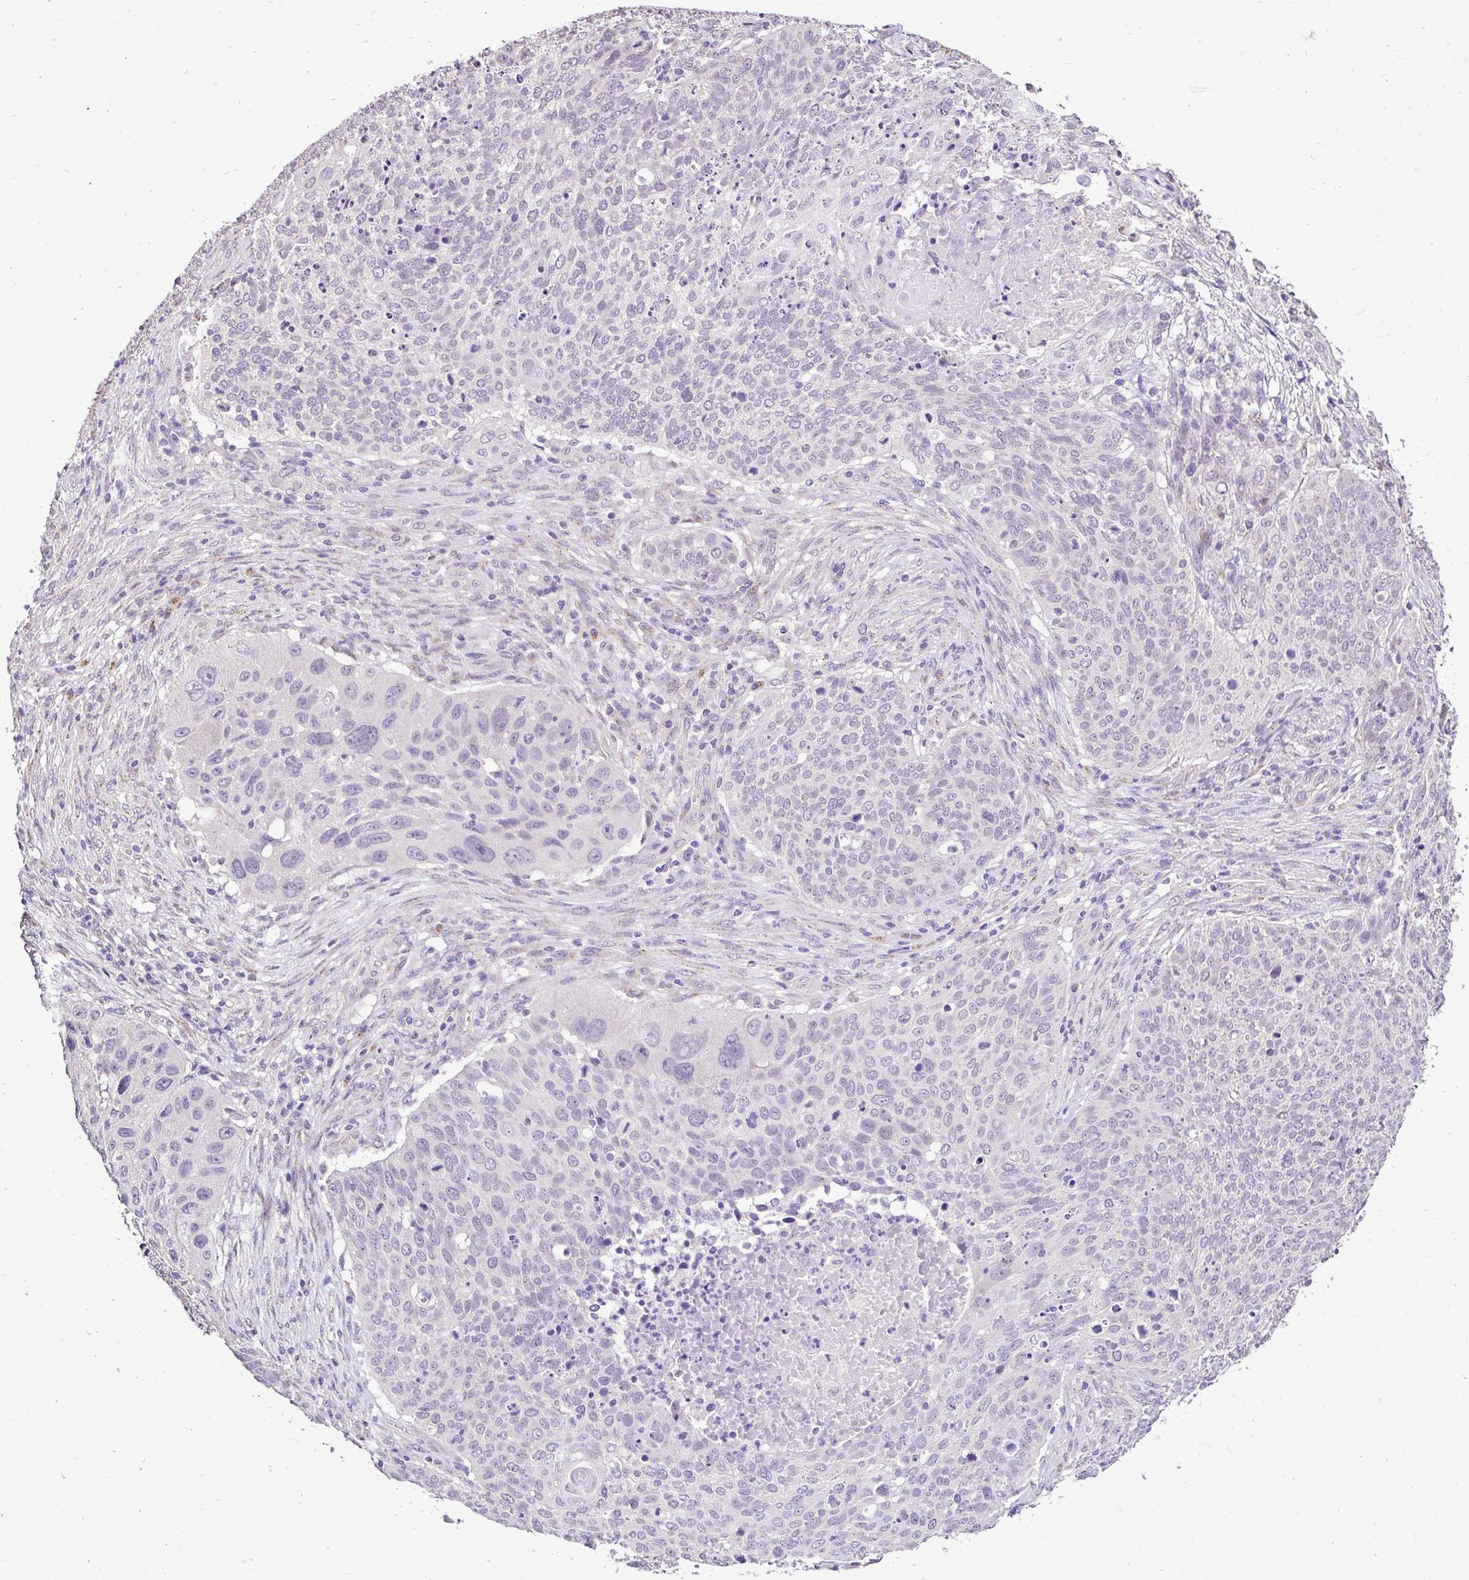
{"staining": {"intensity": "negative", "quantity": "none", "location": "none"}, "tissue": "lung cancer", "cell_type": "Tumor cells", "image_type": "cancer", "snomed": [{"axis": "morphology", "description": "Squamous cell carcinoma, NOS"}, {"axis": "topography", "description": "Lung"}], "caption": "High power microscopy photomicrograph of an immunohistochemistry image of squamous cell carcinoma (lung), revealing no significant expression in tumor cells. Brightfield microscopy of IHC stained with DAB (3,3'-diaminobenzidine) (brown) and hematoxylin (blue), captured at high magnification.", "gene": "KIAA1210", "patient": {"sex": "male", "age": 63}}